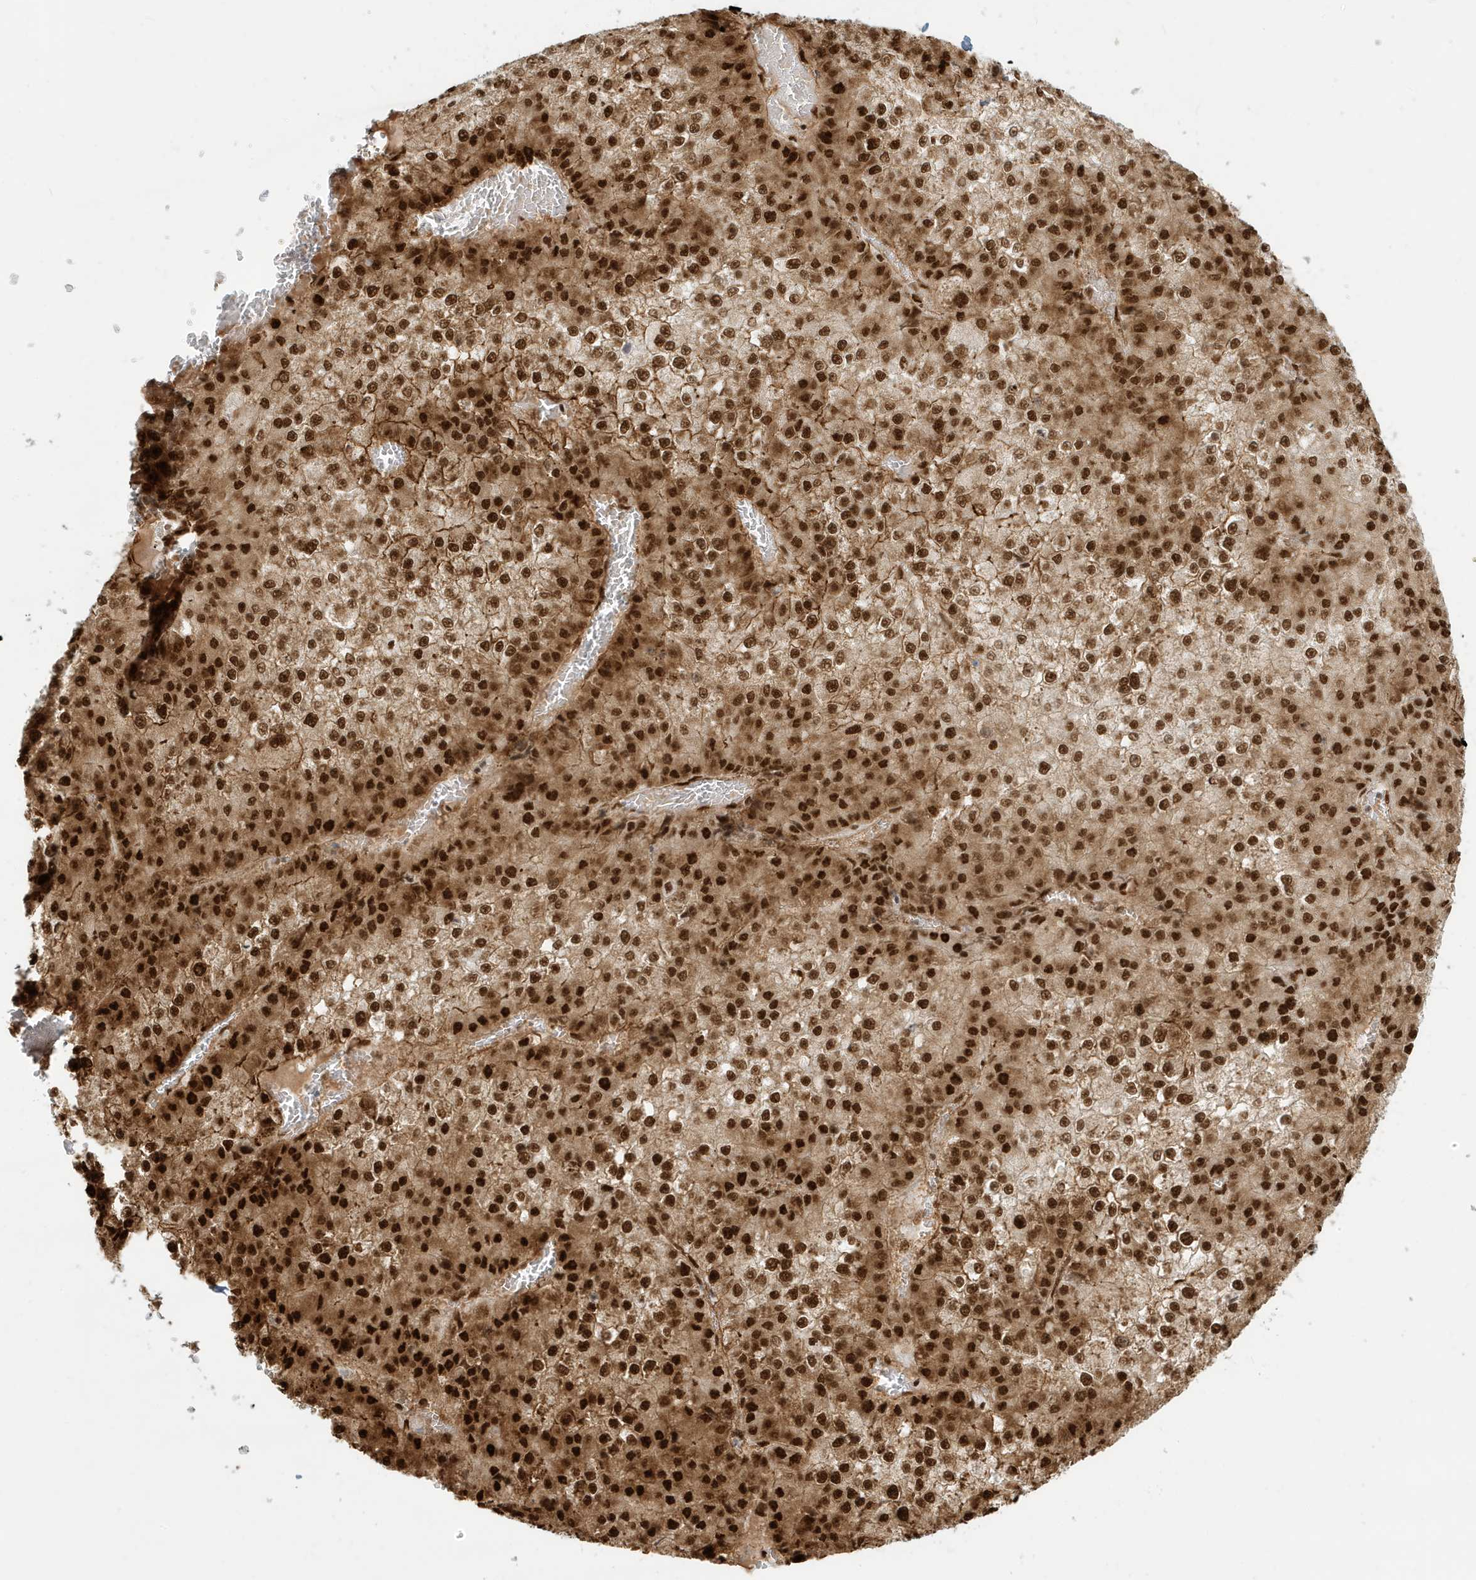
{"staining": {"intensity": "strong", "quantity": ">75%", "location": "cytoplasmic/membranous,nuclear"}, "tissue": "liver cancer", "cell_type": "Tumor cells", "image_type": "cancer", "snomed": [{"axis": "morphology", "description": "Carcinoma, Hepatocellular, NOS"}, {"axis": "topography", "description": "Liver"}], "caption": "Brown immunohistochemical staining in hepatocellular carcinoma (liver) exhibits strong cytoplasmic/membranous and nuclear positivity in approximately >75% of tumor cells. (Brightfield microscopy of DAB IHC at high magnification).", "gene": "CKS2", "patient": {"sex": "female", "age": 73}}